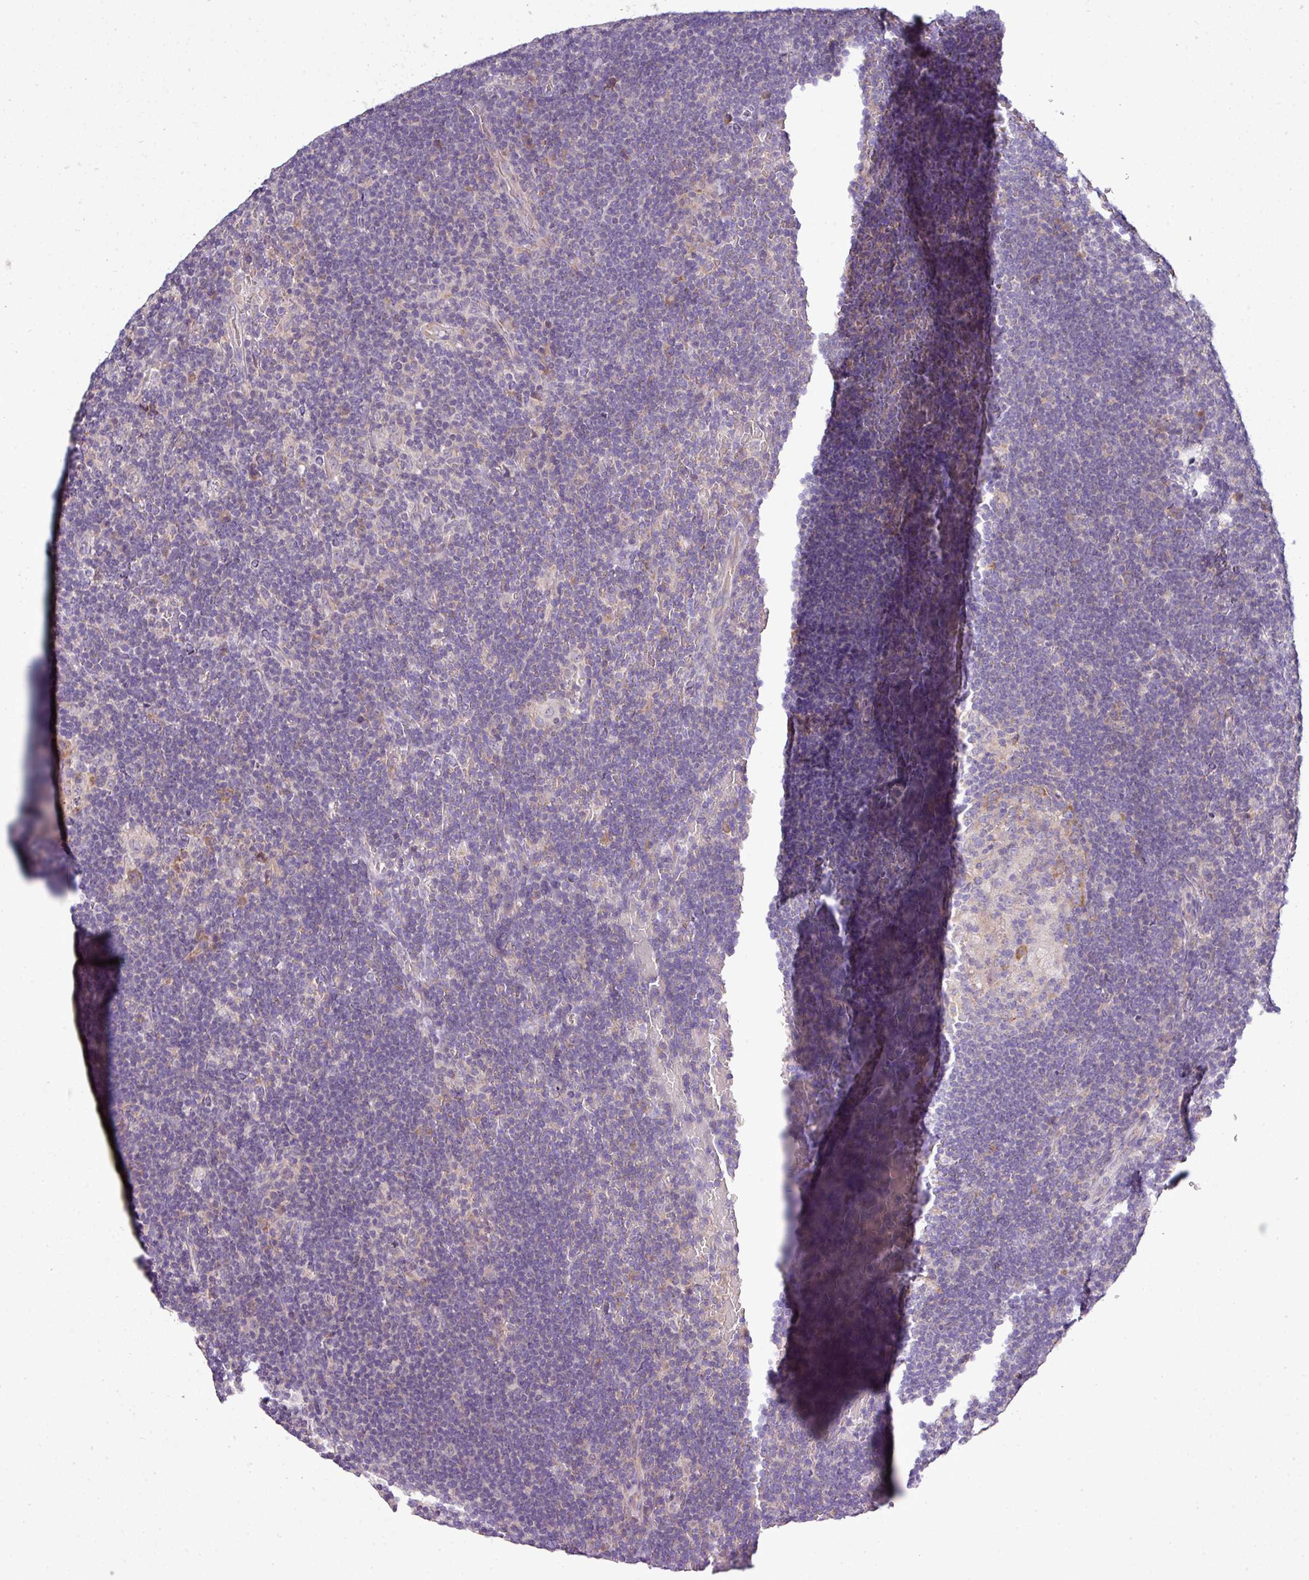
{"staining": {"intensity": "negative", "quantity": "none", "location": "none"}, "tissue": "lymphoma", "cell_type": "Tumor cells", "image_type": "cancer", "snomed": [{"axis": "morphology", "description": "Hodgkin's disease, NOS"}, {"axis": "topography", "description": "Lymph node"}], "caption": "A high-resolution photomicrograph shows immunohistochemistry (IHC) staining of lymphoma, which displays no significant staining in tumor cells.", "gene": "AGAP5", "patient": {"sex": "female", "age": 57}}